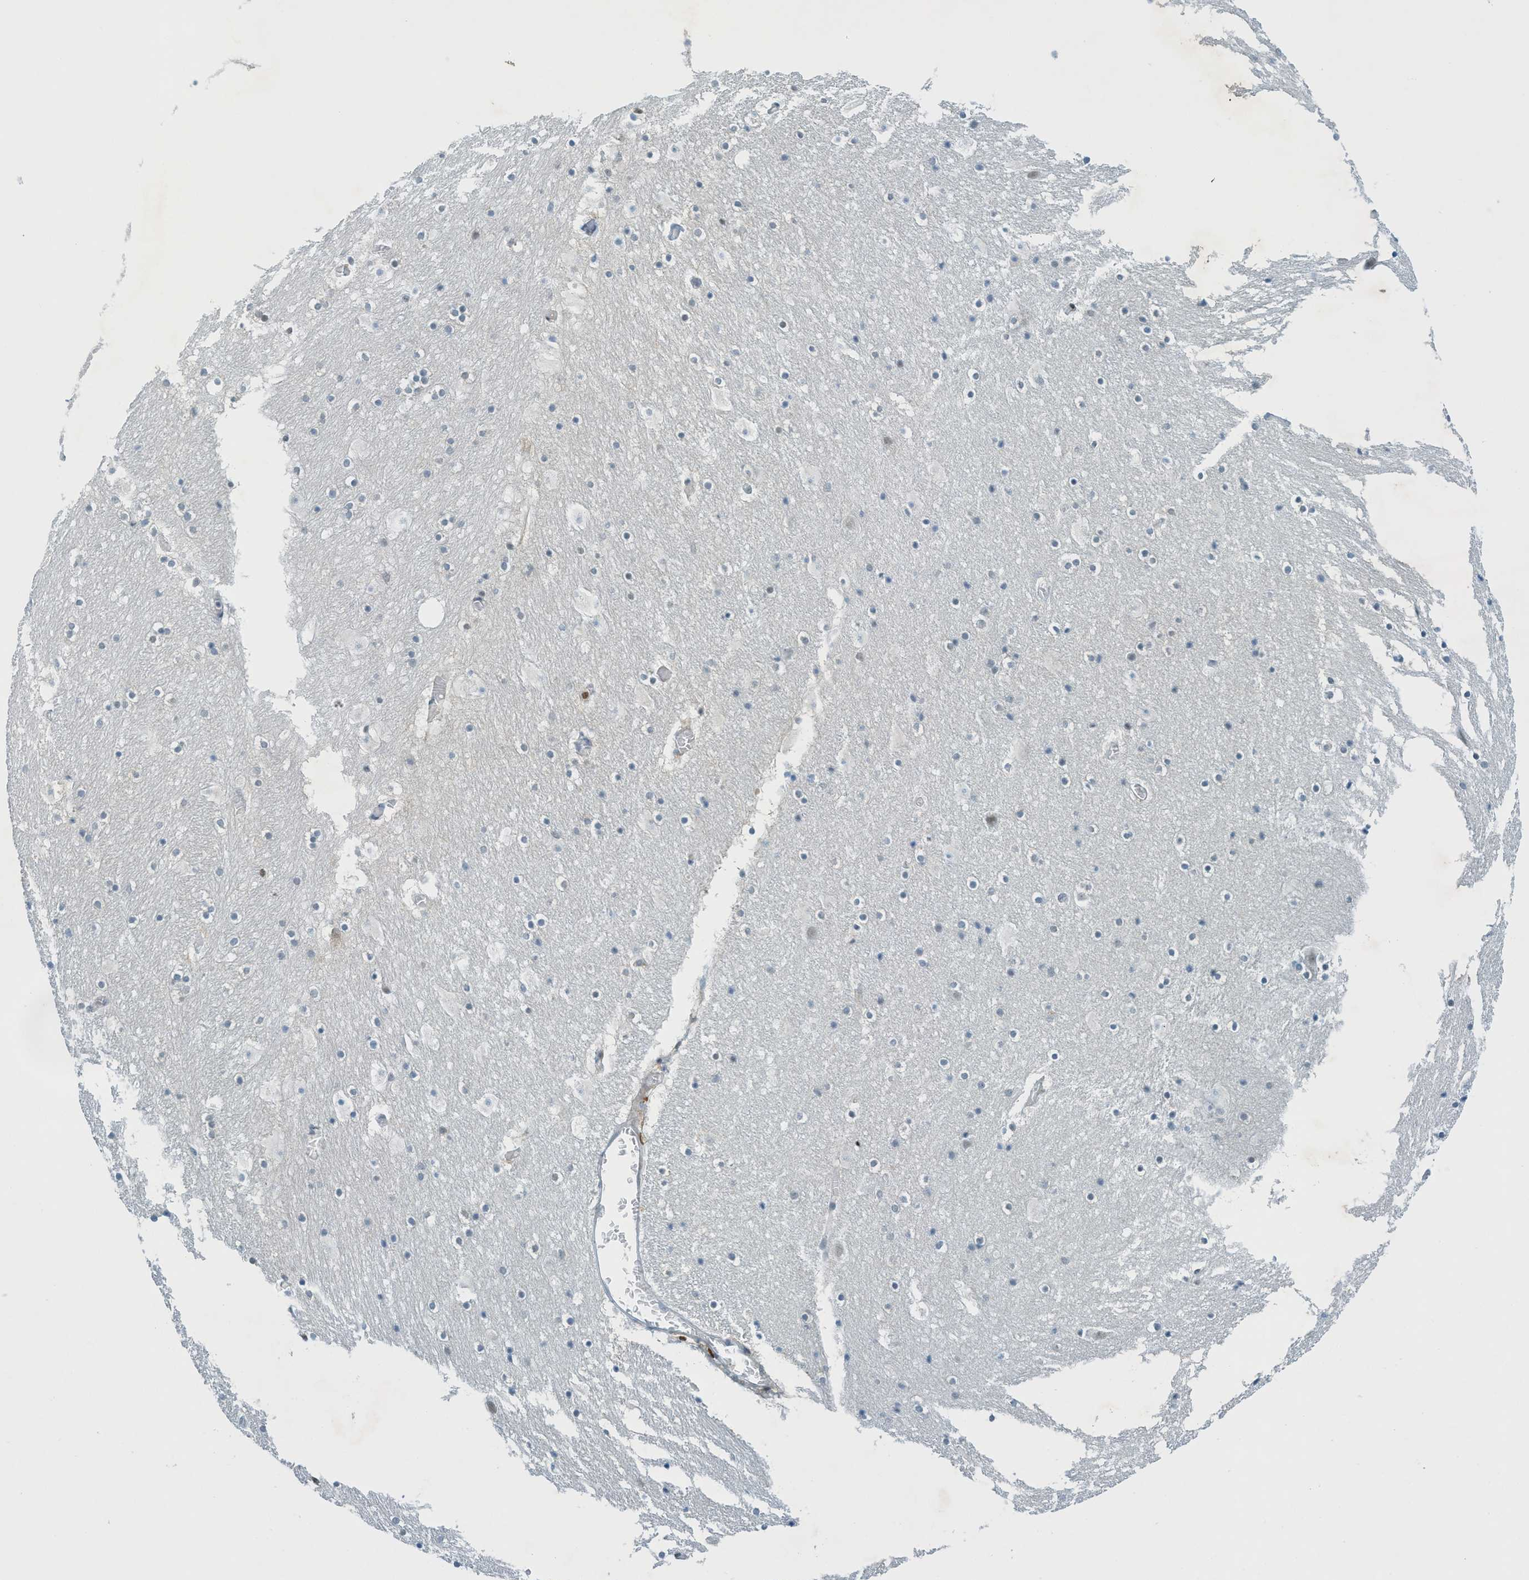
{"staining": {"intensity": "weak", "quantity": "<25%", "location": "nuclear"}, "tissue": "hippocampus", "cell_type": "Glial cells", "image_type": "normal", "snomed": [{"axis": "morphology", "description": "Normal tissue, NOS"}, {"axis": "topography", "description": "Hippocampus"}], "caption": "IHC photomicrograph of normal hippocampus: human hippocampus stained with DAB shows no significant protein staining in glial cells.", "gene": "SH3D19", "patient": {"sex": "male", "age": 45}}